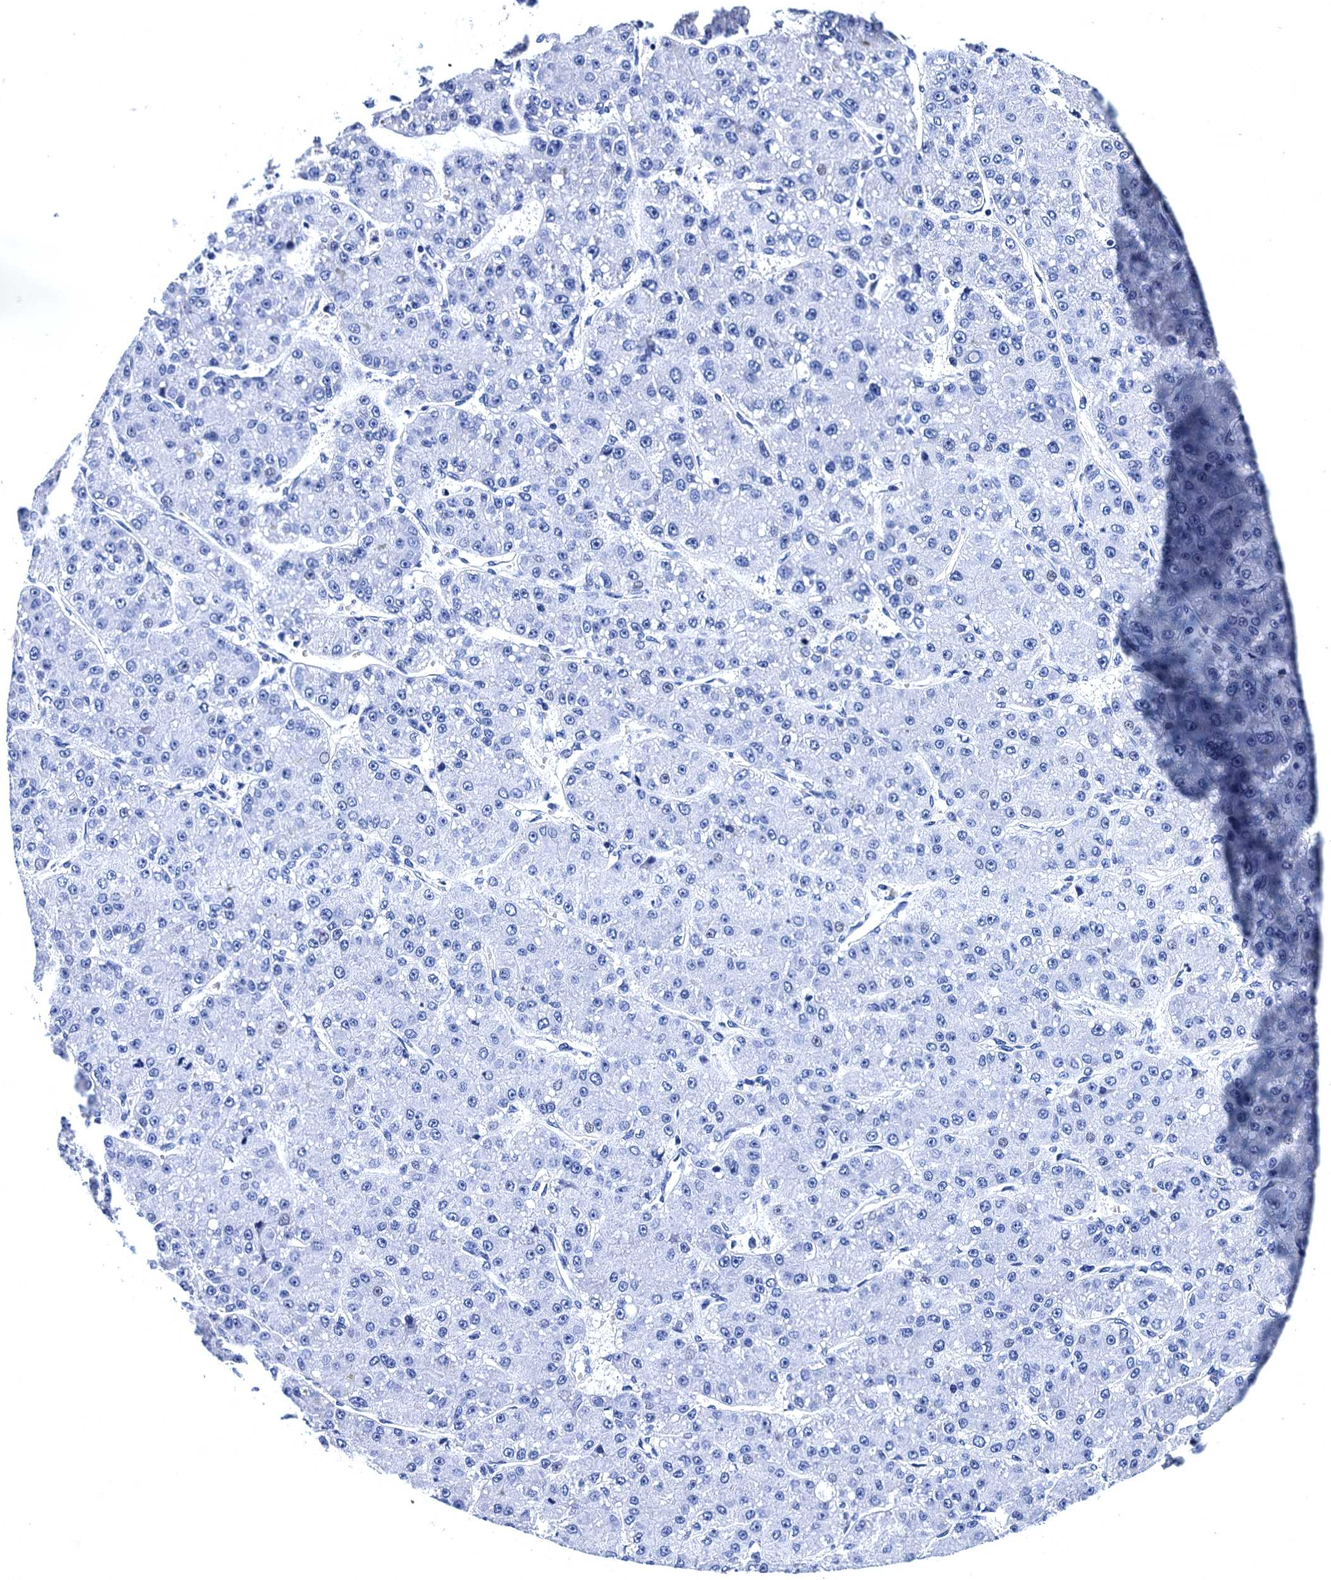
{"staining": {"intensity": "negative", "quantity": "none", "location": "none"}, "tissue": "liver cancer", "cell_type": "Tumor cells", "image_type": "cancer", "snomed": [{"axis": "morphology", "description": "Carcinoma, Hepatocellular, NOS"}, {"axis": "topography", "description": "Liver"}], "caption": "Tumor cells show no significant protein staining in liver cancer.", "gene": "MYBPC3", "patient": {"sex": "male", "age": 67}}